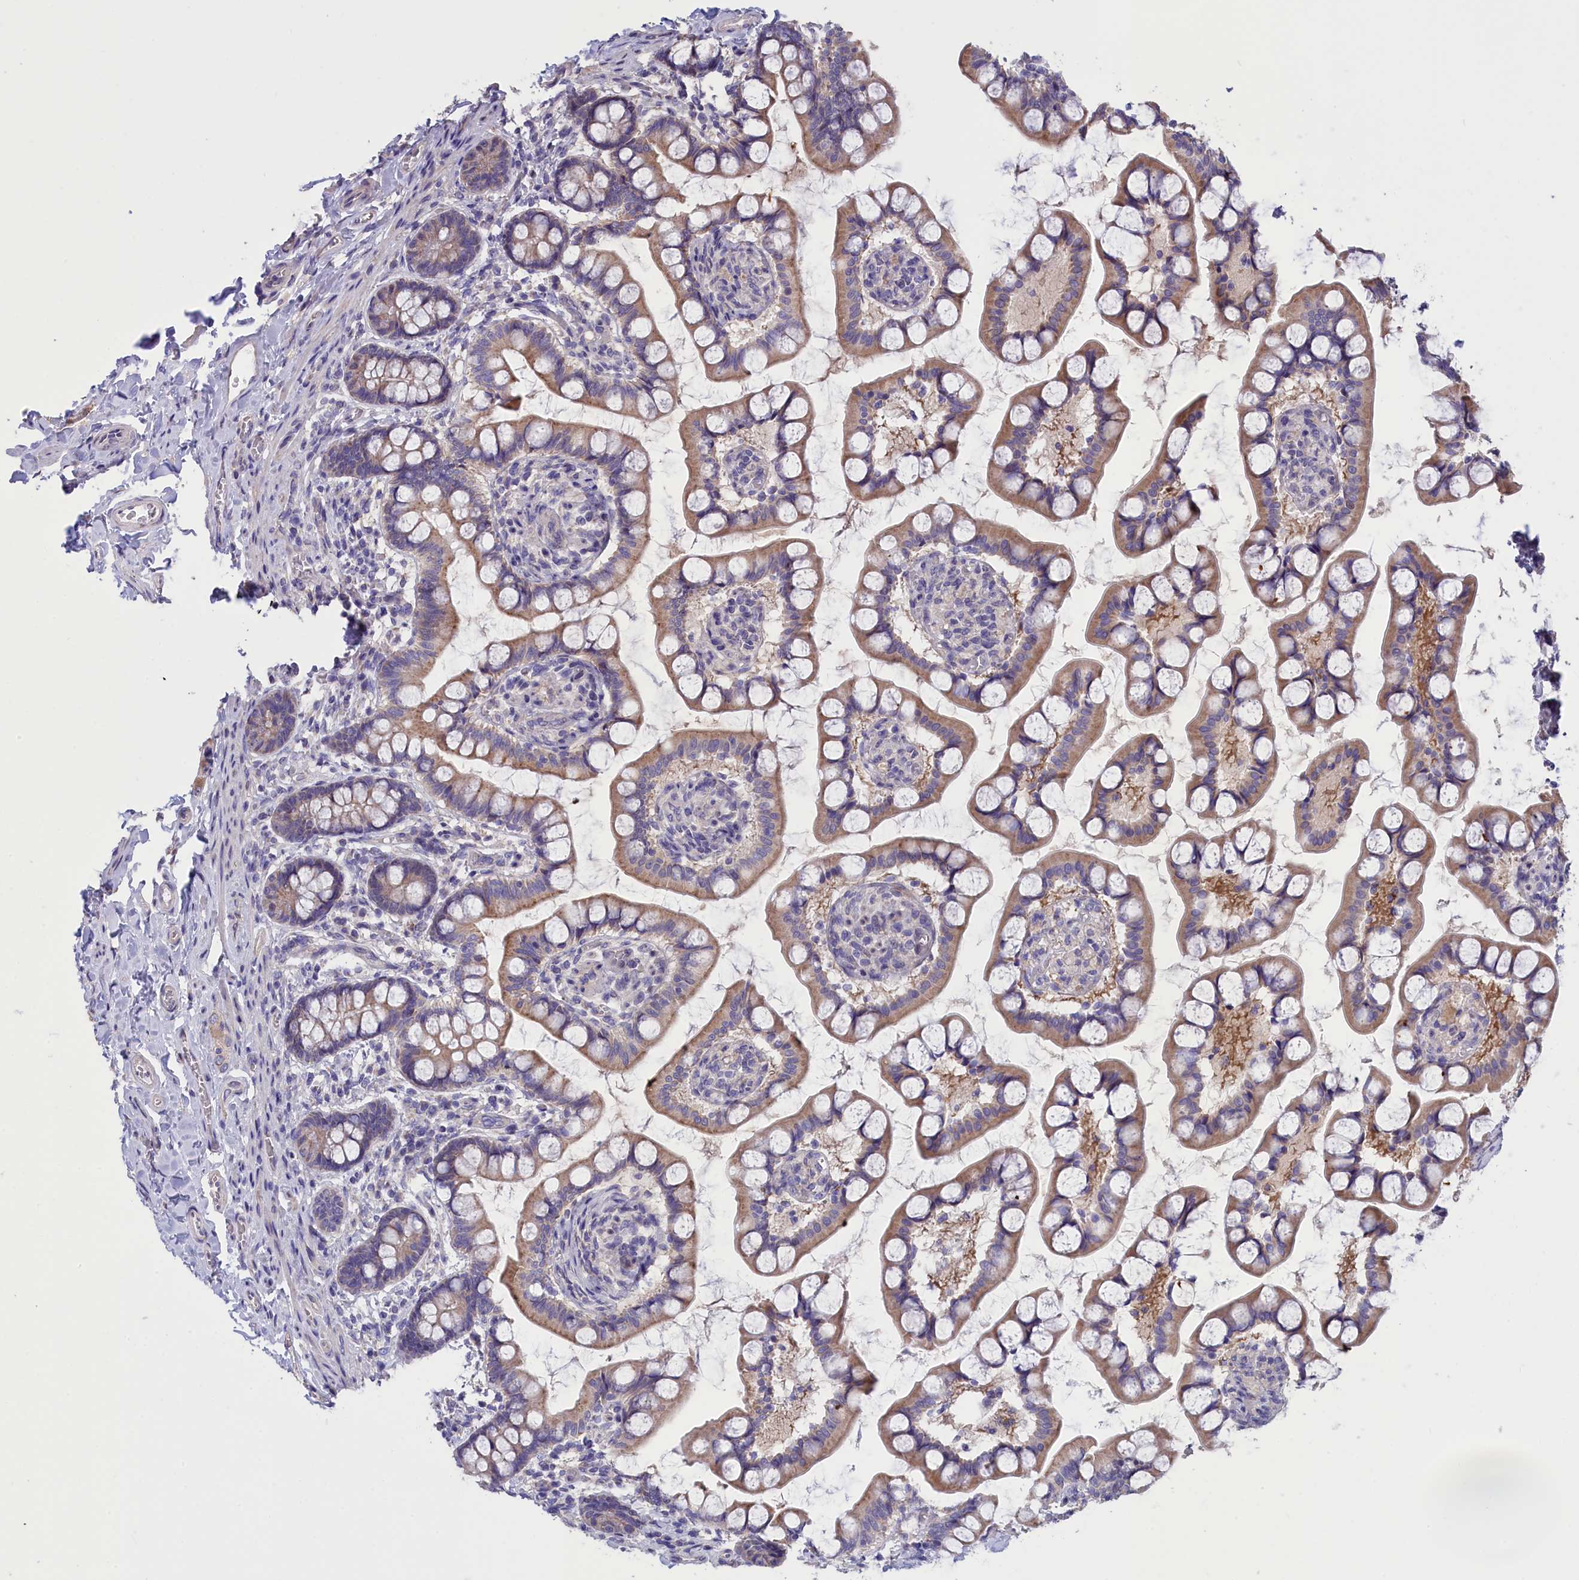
{"staining": {"intensity": "moderate", "quantity": ">75%", "location": "cytoplasmic/membranous"}, "tissue": "small intestine", "cell_type": "Glandular cells", "image_type": "normal", "snomed": [{"axis": "morphology", "description": "Normal tissue, NOS"}, {"axis": "topography", "description": "Small intestine"}], "caption": "Immunohistochemistry (DAB) staining of benign human small intestine displays moderate cytoplasmic/membranous protein positivity in approximately >75% of glandular cells. Ihc stains the protein of interest in brown and the nuclei are stained blue.", "gene": "CYP2U1", "patient": {"sex": "male", "age": 52}}